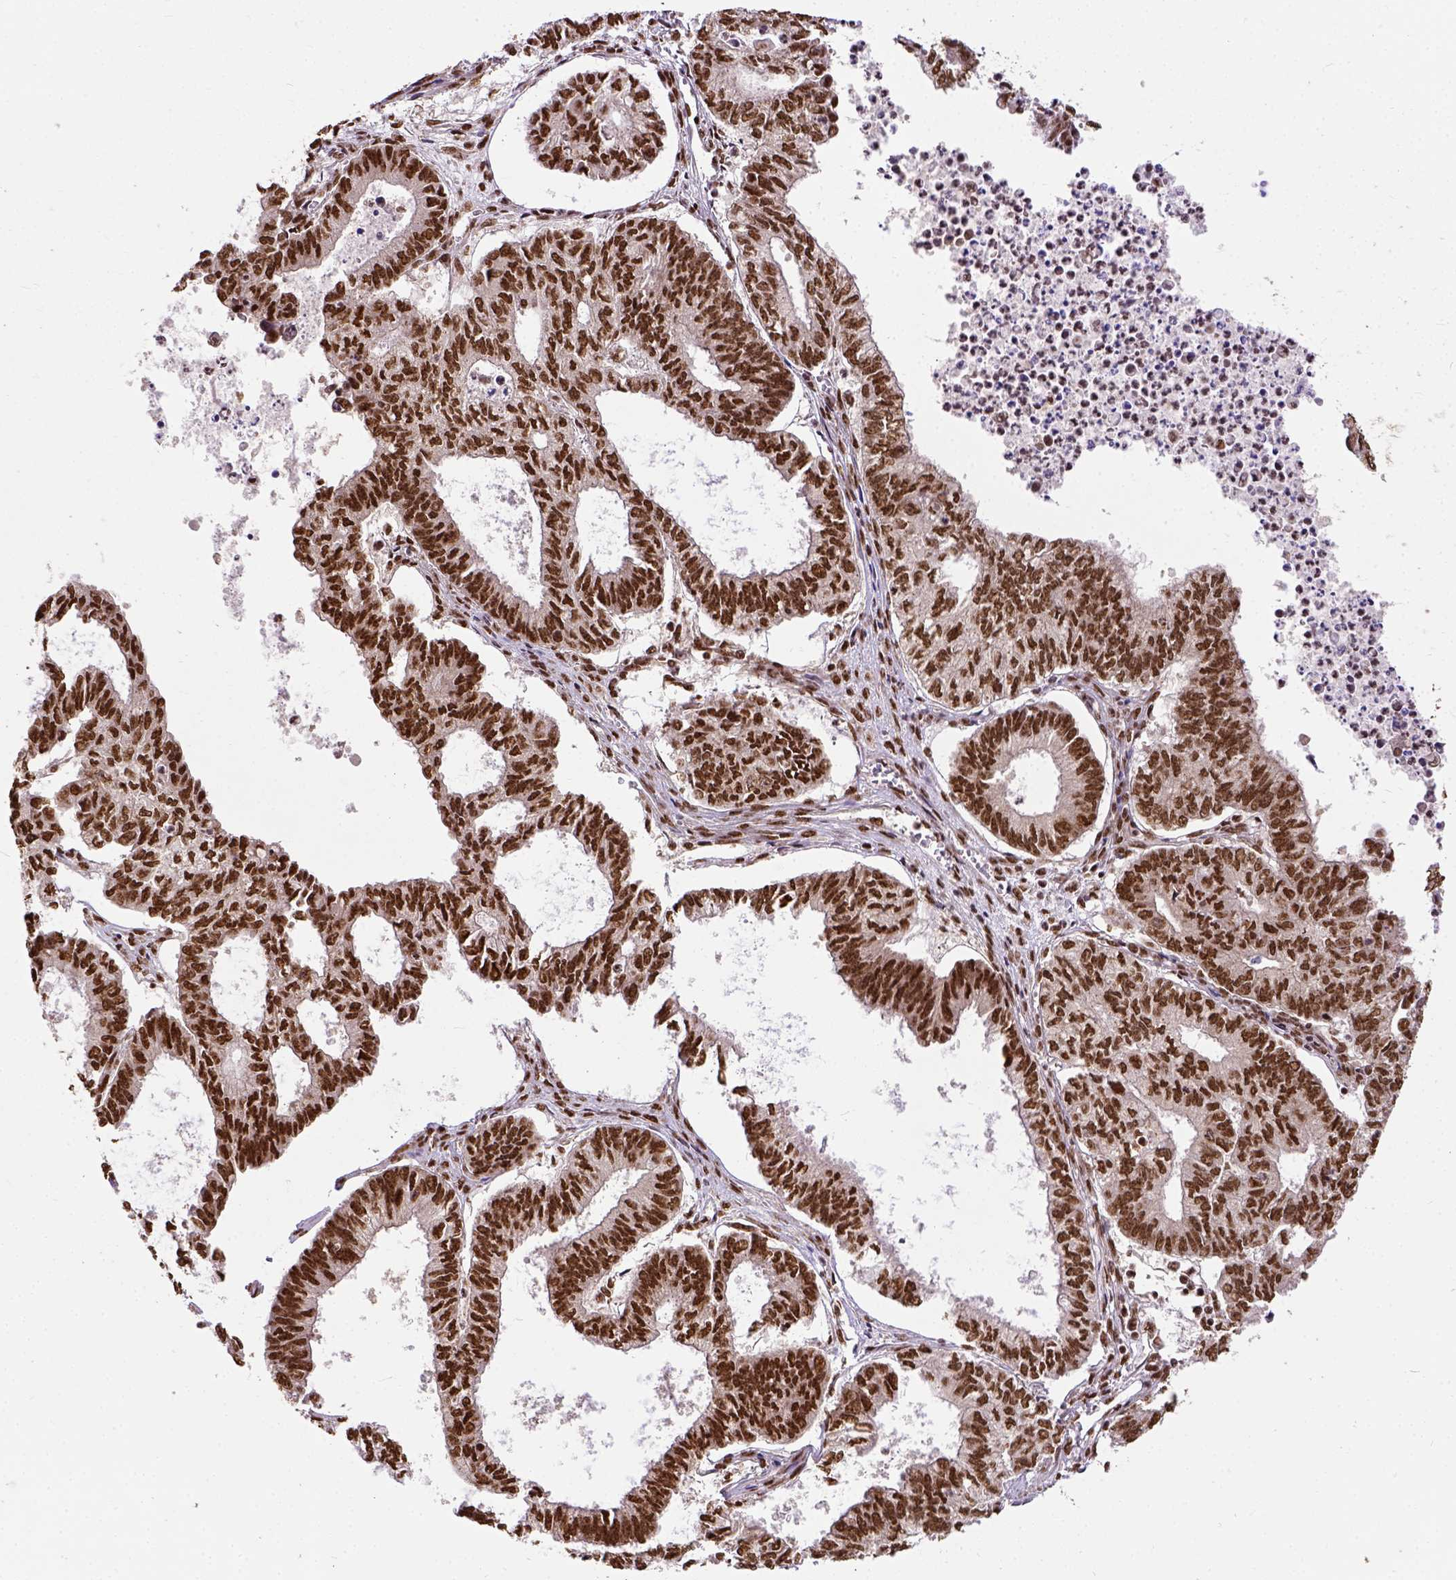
{"staining": {"intensity": "strong", "quantity": ">75%", "location": "nuclear"}, "tissue": "ovarian cancer", "cell_type": "Tumor cells", "image_type": "cancer", "snomed": [{"axis": "morphology", "description": "Carcinoma, endometroid"}, {"axis": "topography", "description": "Ovary"}], "caption": "Tumor cells show high levels of strong nuclear positivity in approximately >75% of cells in human ovarian endometroid carcinoma. (Stains: DAB (3,3'-diaminobenzidine) in brown, nuclei in blue, Microscopy: brightfield microscopy at high magnification).", "gene": "NACC1", "patient": {"sex": "female", "age": 64}}